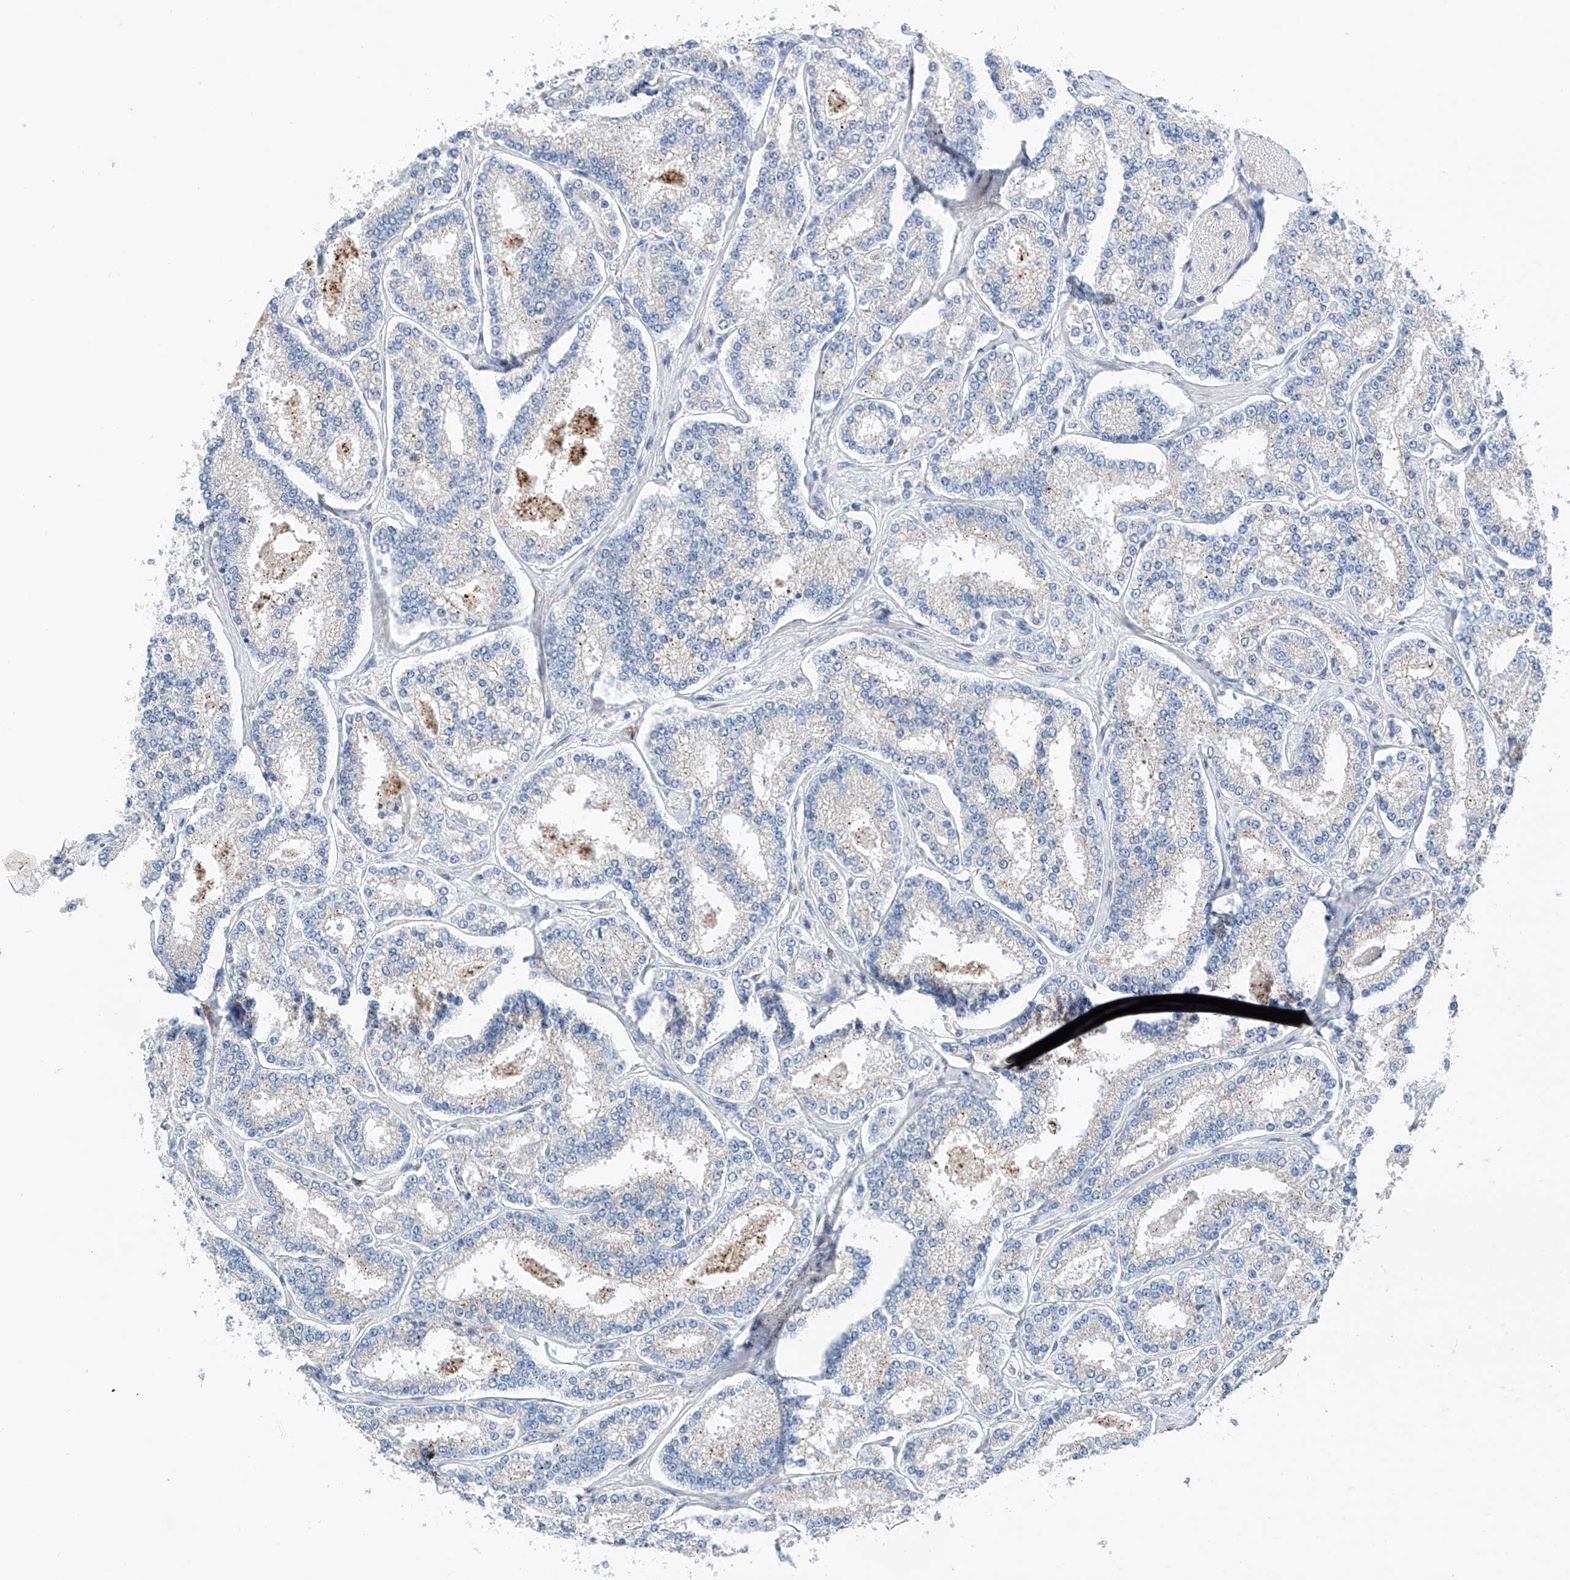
{"staining": {"intensity": "negative", "quantity": "none", "location": "none"}, "tissue": "prostate cancer", "cell_type": "Tumor cells", "image_type": "cancer", "snomed": [{"axis": "morphology", "description": "Normal tissue, NOS"}, {"axis": "morphology", "description": "Adenocarcinoma, High grade"}, {"axis": "topography", "description": "Prostate"}], "caption": "Tumor cells are negative for protein expression in human high-grade adenocarcinoma (prostate).", "gene": "CEP85L", "patient": {"sex": "male", "age": 83}}